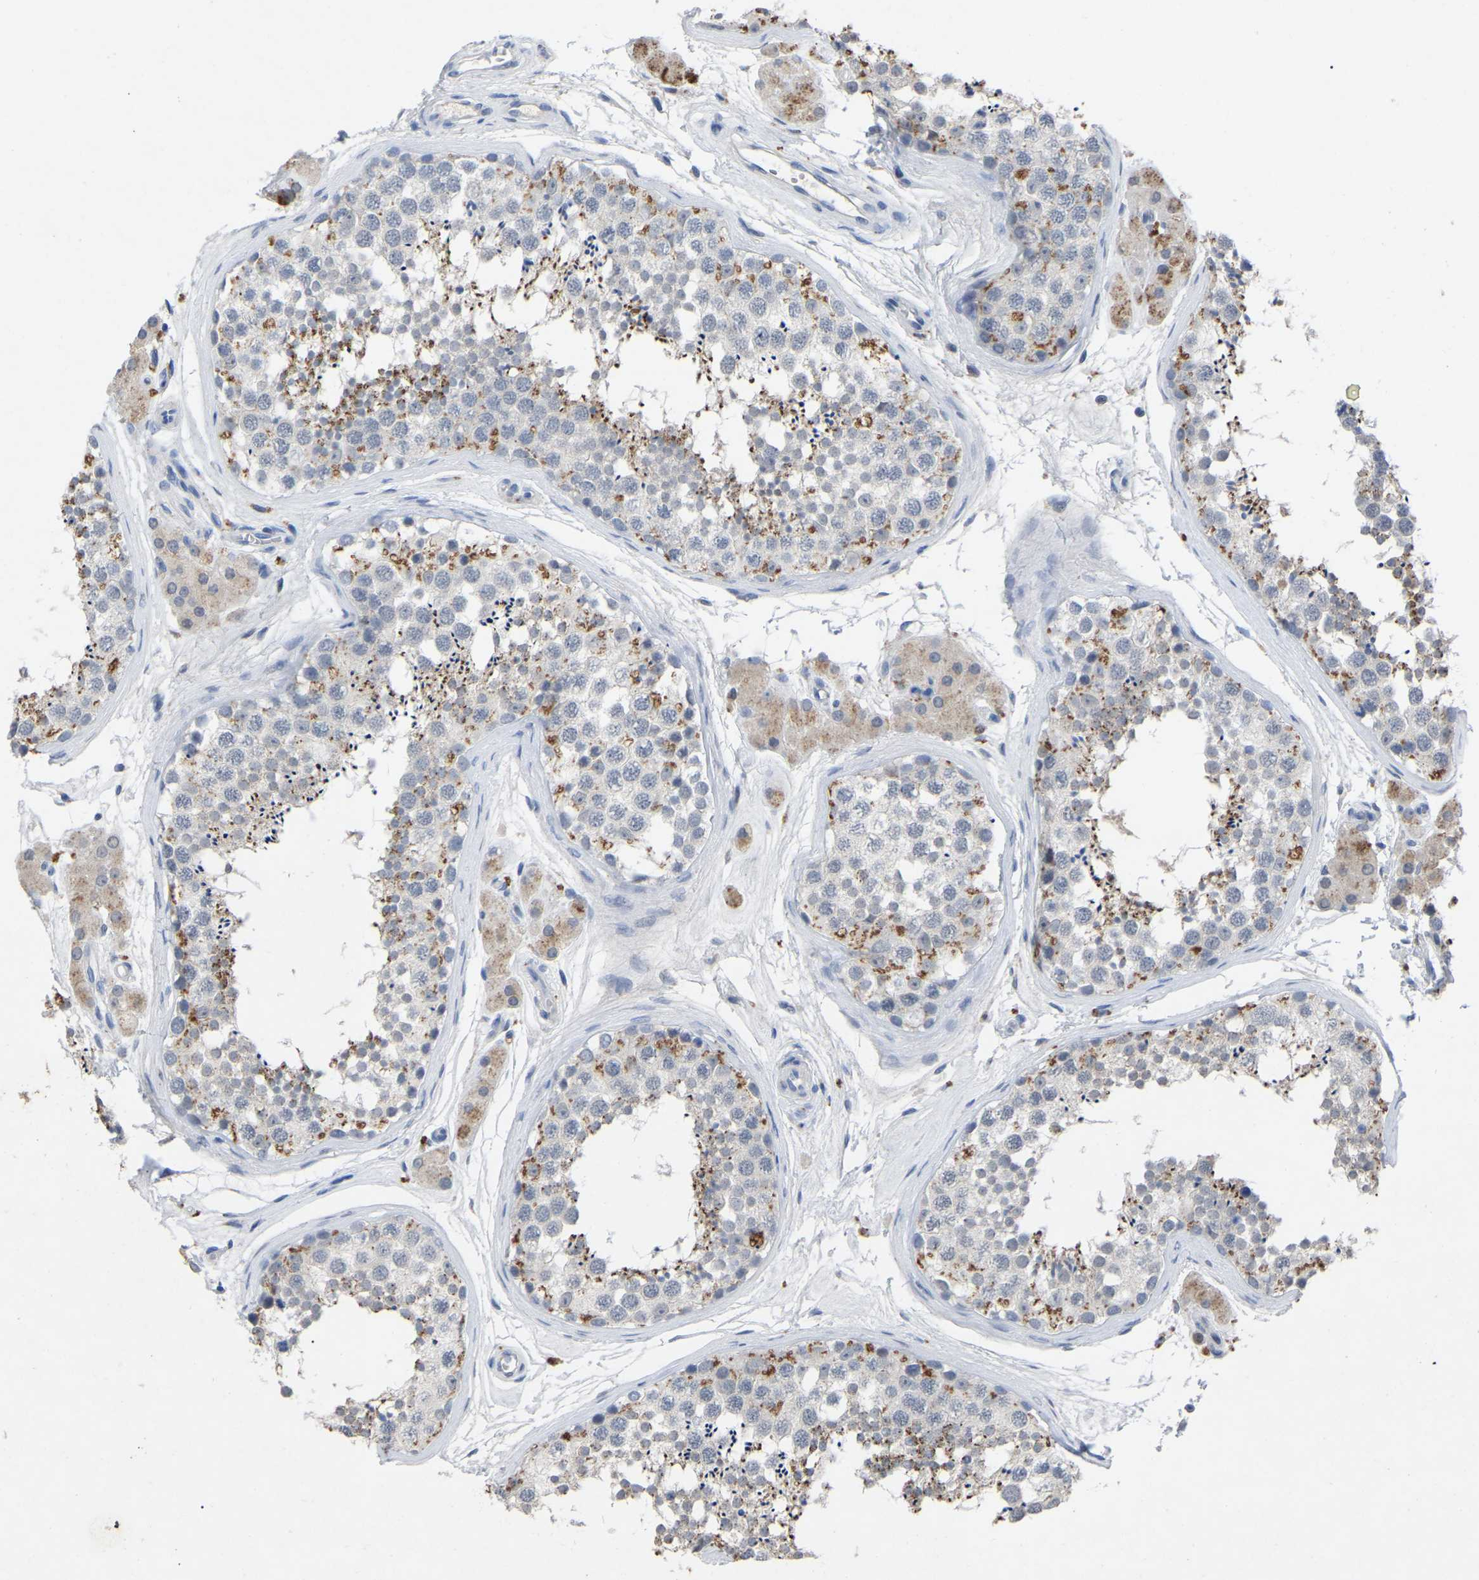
{"staining": {"intensity": "moderate", "quantity": "<25%", "location": "cytoplasmic/membranous"}, "tissue": "testis", "cell_type": "Cells in seminiferous ducts", "image_type": "normal", "snomed": [{"axis": "morphology", "description": "Normal tissue, NOS"}, {"axis": "topography", "description": "Testis"}], "caption": "IHC histopathology image of normal testis stained for a protein (brown), which exhibits low levels of moderate cytoplasmic/membranous staining in approximately <25% of cells in seminiferous ducts.", "gene": "SMPD2", "patient": {"sex": "male", "age": 56}}